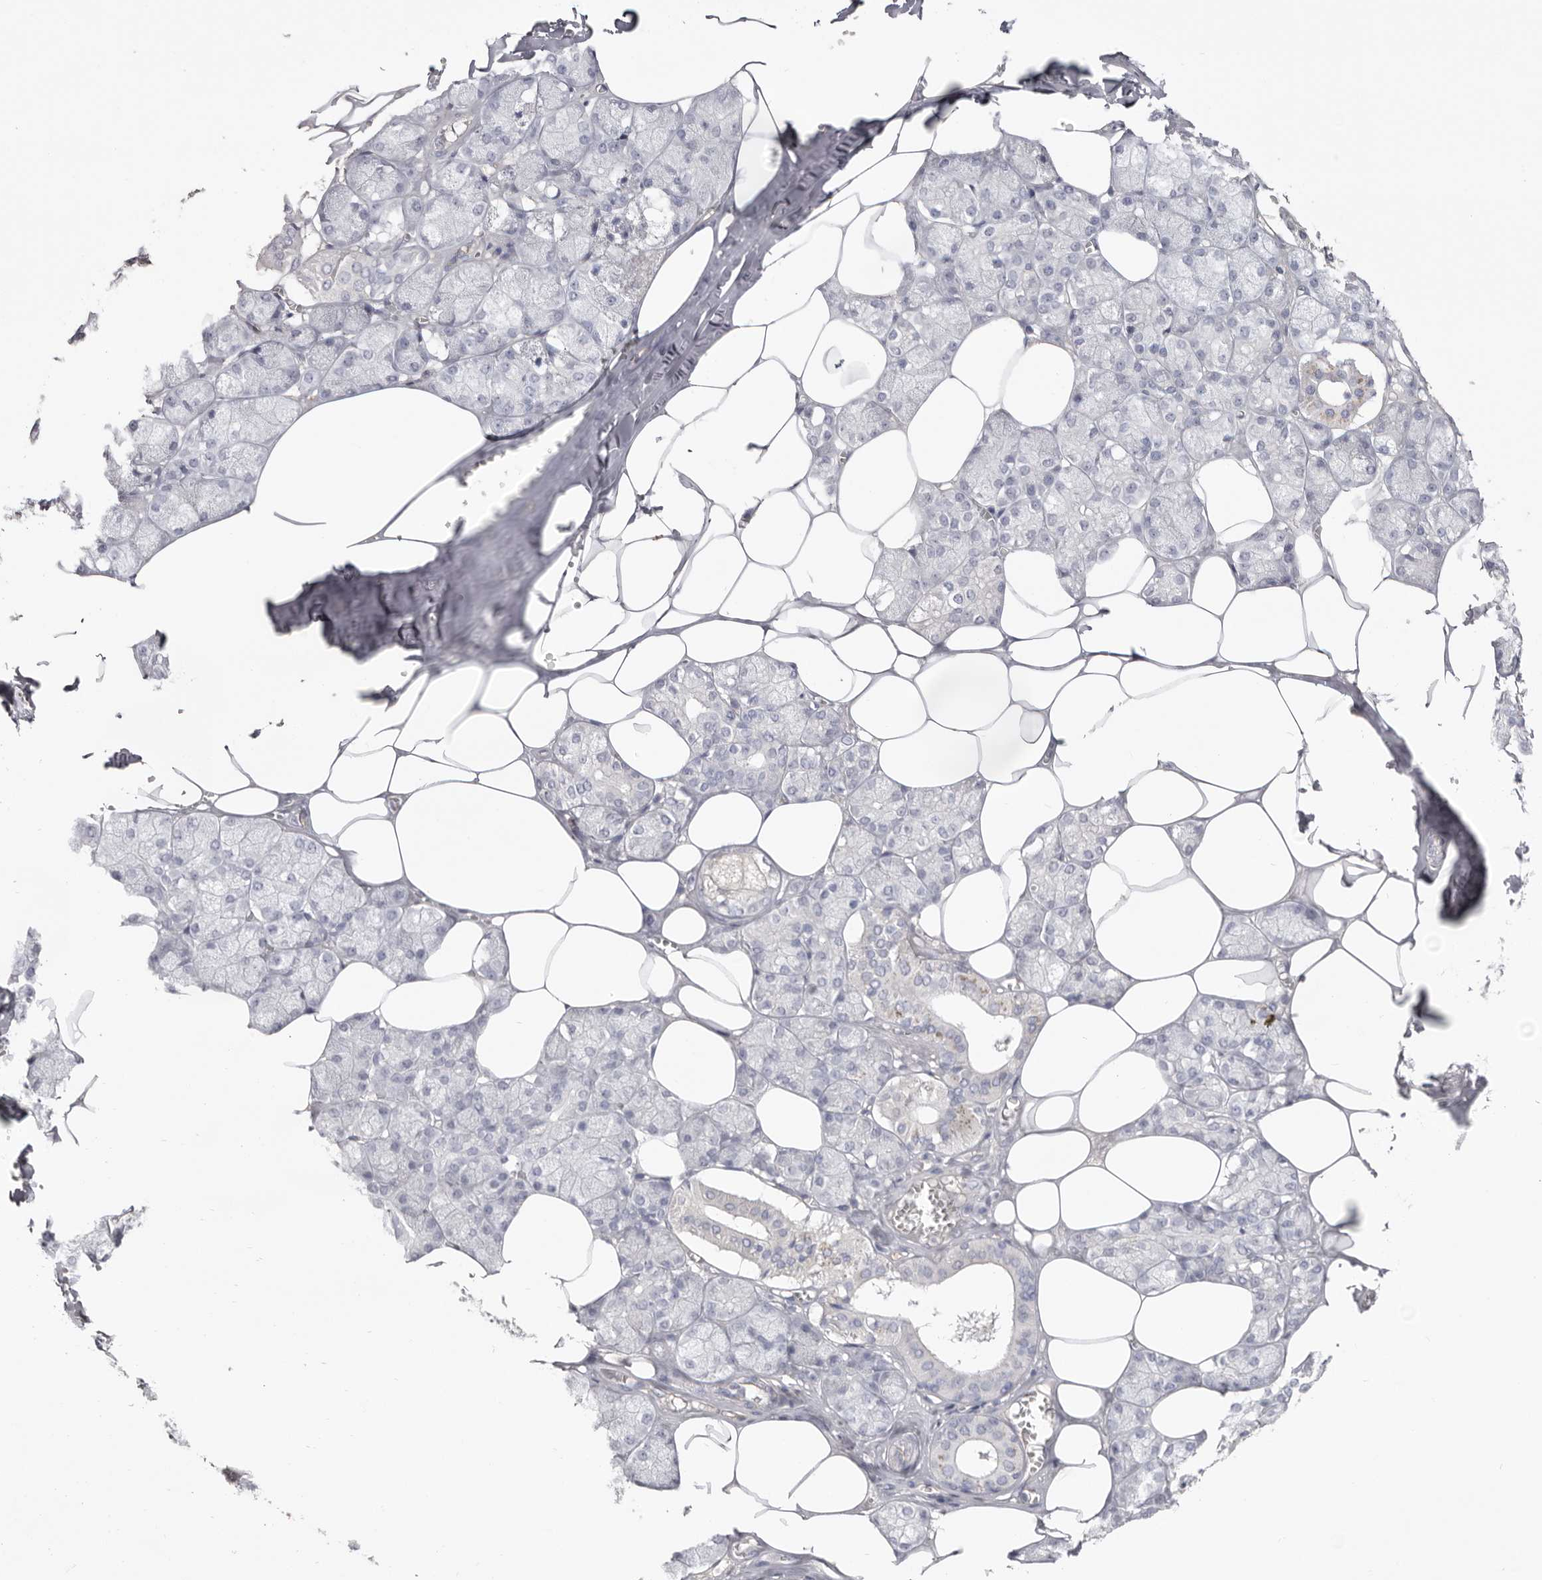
{"staining": {"intensity": "negative", "quantity": "none", "location": "none"}, "tissue": "salivary gland", "cell_type": "Glandular cells", "image_type": "normal", "snomed": [{"axis": "morphology", "description": "Normal tissue, NOS"}, {"axis": "topography", "description": "Salivary gland"}], "caption": "IHC photomicrograph of normal human salivary gland stained for a protein (brown), which shows no staining in glandular cells. (DAB IHC, high magnification).", "gene": "LRRC66", "patient": {"sex": "male", "age": 62}}